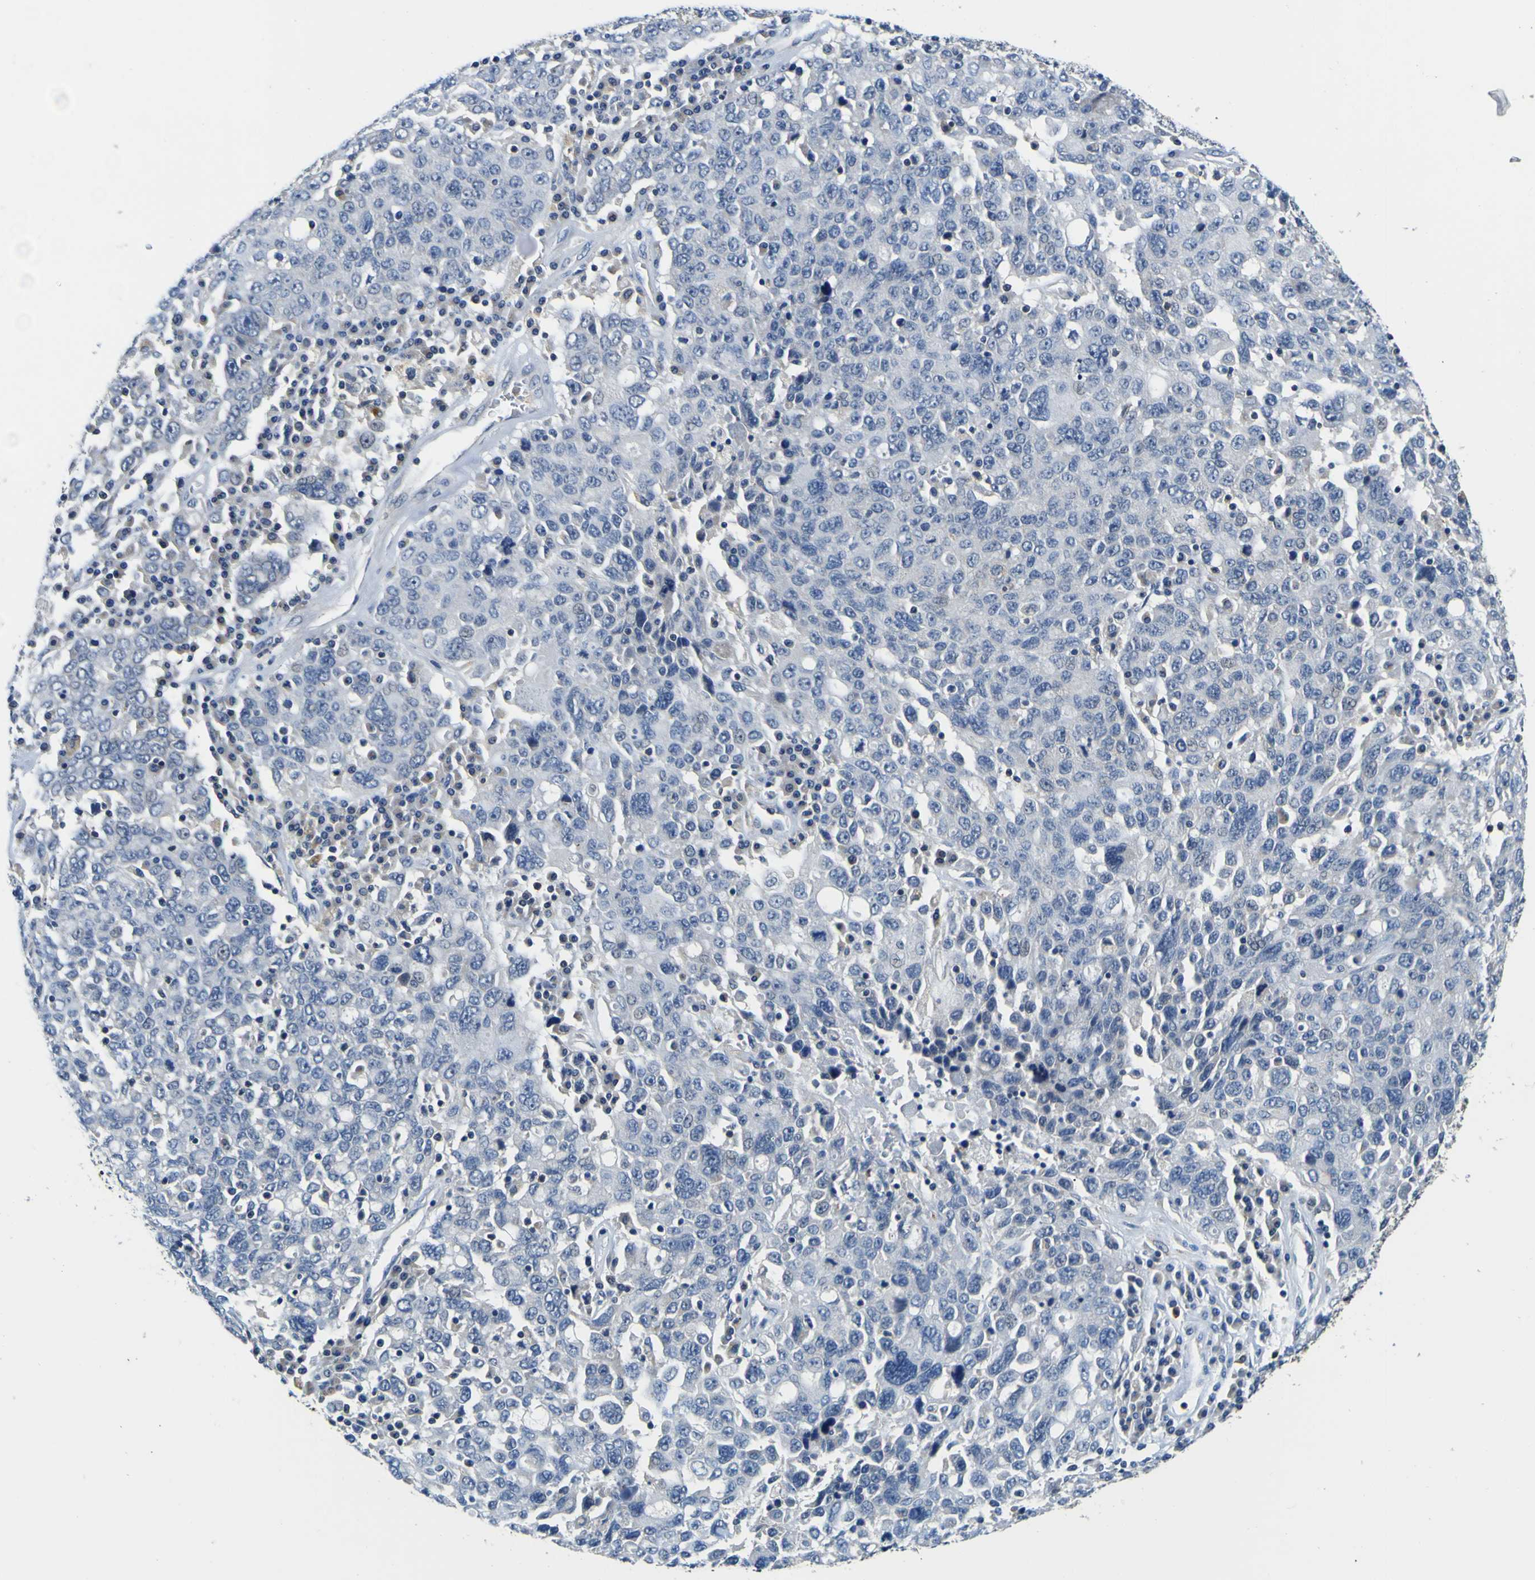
{"staining": {"intensity": "weak", "quantity": "<25%", "location": "cytoplasmic/membranous"}, "tissue": "ovarian cancer", "cell_type": "Tumor cells", "image_type": "cancer", "snomed": [{"axis": "morphology", "description": "Carcinoma, endometroid"}, {"axis": "topography", "description": "Ovary"}], "caption": "Histopathology image shows no significant protein expression in tumor cells of ovarian endometroid carcinoma.", "gene": "TNIK", "patient": {"sex": "female", "age": 62}}